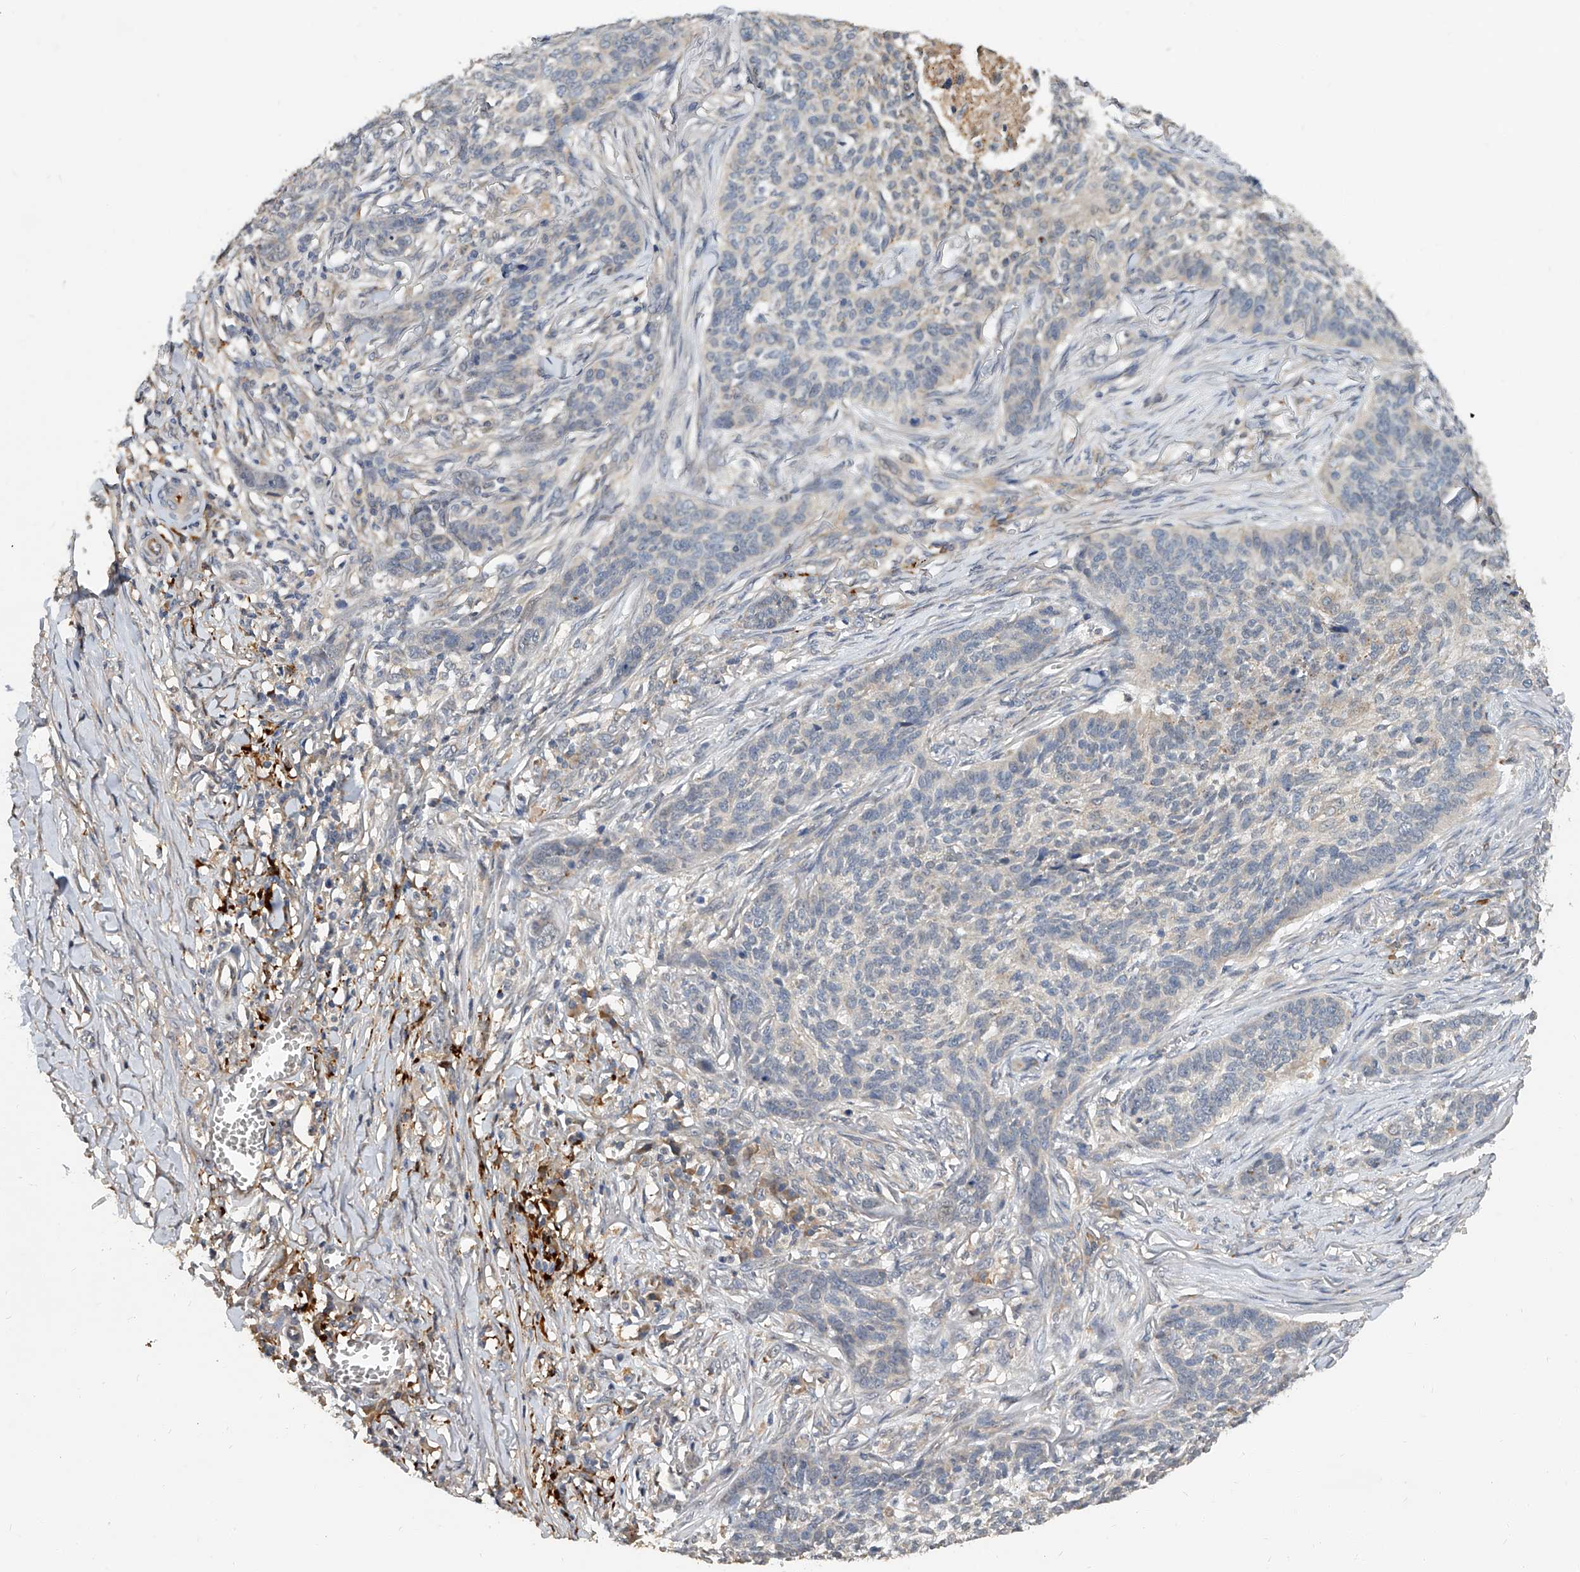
{"staining": {"intensity": "negative", "quantity": "none", "location": "none"}, "tissue": "skin cancer", "cell_type": "Tumor cells", "image_type": "cancer", "snomed": [{"axis": "morphology", "description": "Basal cell carcinoma"}, {"axis": "topography", "description": "Skin"}], "caption": "This is an immunohistochemistry (IHC) histopathology image of human skin basal cell carcinoma. There is no positivity in tumor cells.", "gene": "JAG2", "patient": {"sex": "male", "age": 85}}